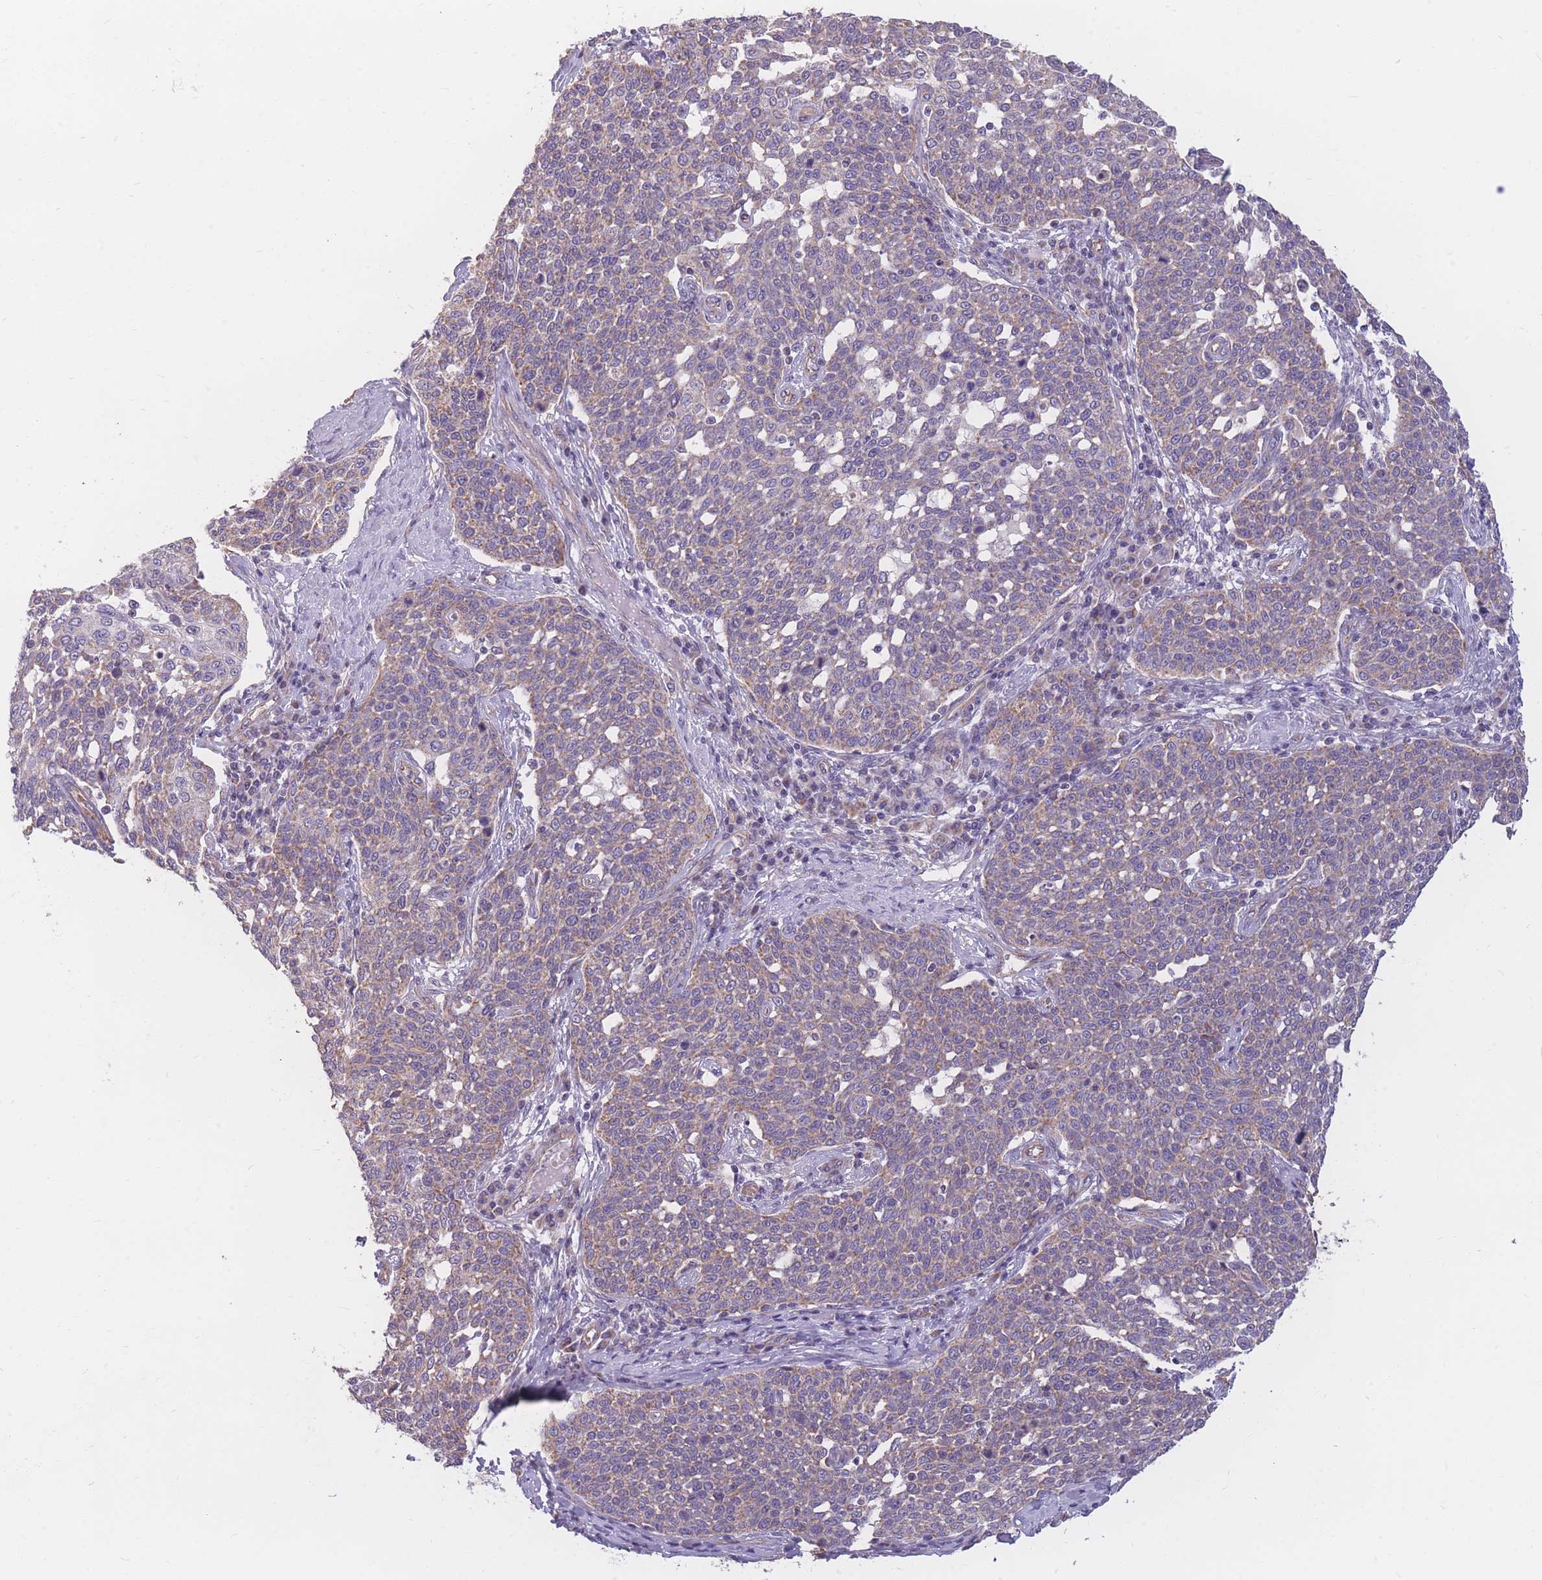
{"staining": {"intensity": "weak", "quantity": "<25%", "location": "cytoplasmic/membranous"}, "tissue": "cervical cancer", "cell_type": "Tumor cells", "image_type": "cancer", "snomed": [{"axis": "morphology", "description": "Squamous cell carcinoma, NOS"}, {"axis": "topography", "description": "Cervix"}], "caption": "IHC histopathology image of human cervical squamous cell carcinoma stained for a protein (brown), which exhibits no staining in tumor cells.", "gene": "MRPS9", "patient": {"sex": "female", "age": 34}}